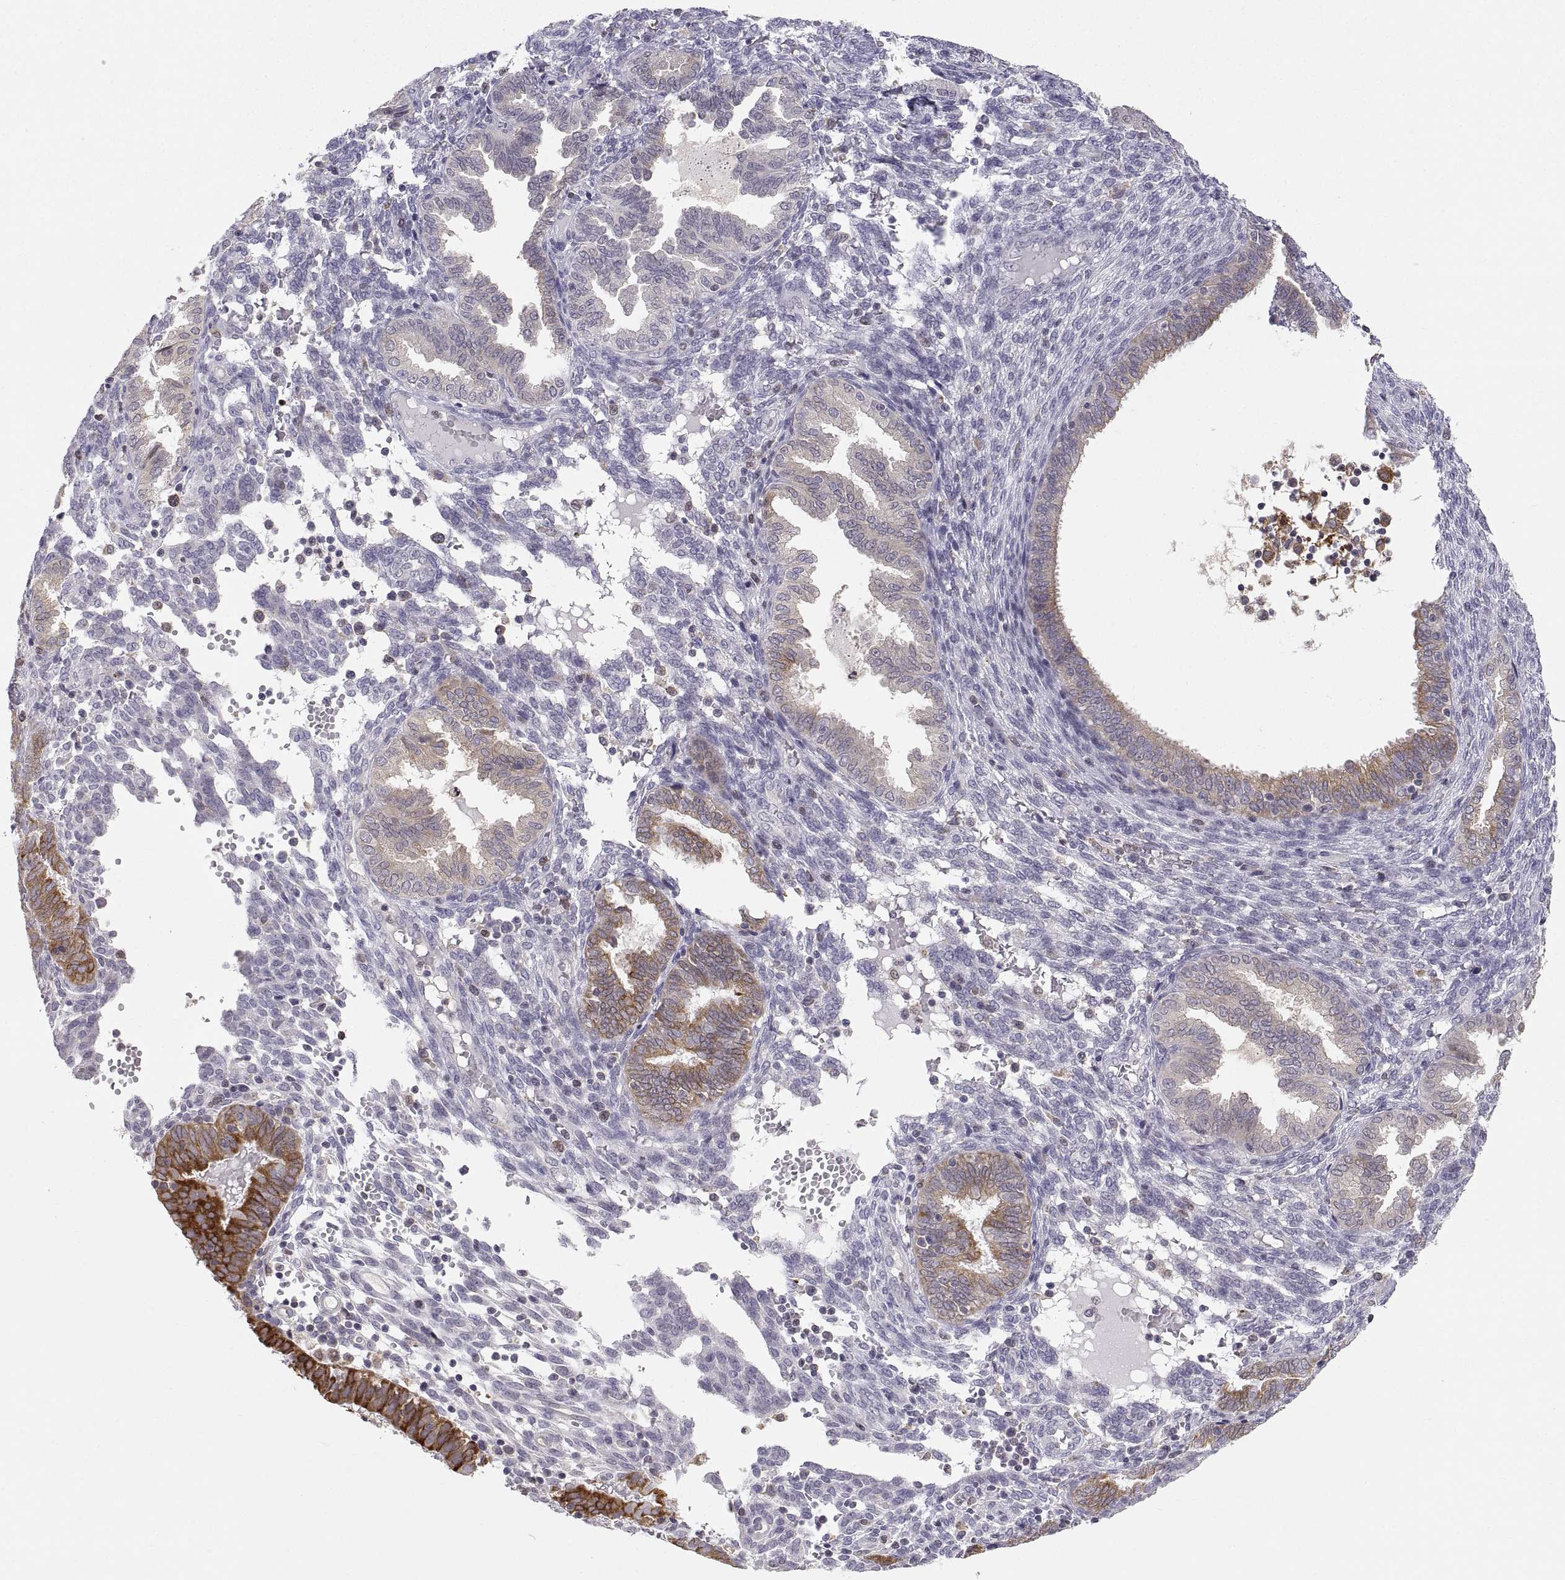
{"staining": {"intensity": "negative", "quantity": "none", "location": "none"}, "tissue": "endometrium", "cell_type": "Cells in endometrial stroma", "image_type": "normal", "snomed": [{"axis": "morphology", "description": "Normal tissue, NOS"}, {"axis": "topography", "description": "Endometrium"}], "caption": "Immunohistochemical staining of unremarkable human endometrium displays no significant expression in cells in endometrial stroma. (DAB (3,3'-diaminobenzidine) immunohistochemistry (IHC) with hematoxylin counter stain).", "gene": "ERO1A", "patient": {"sex": "female", "age": 42}}